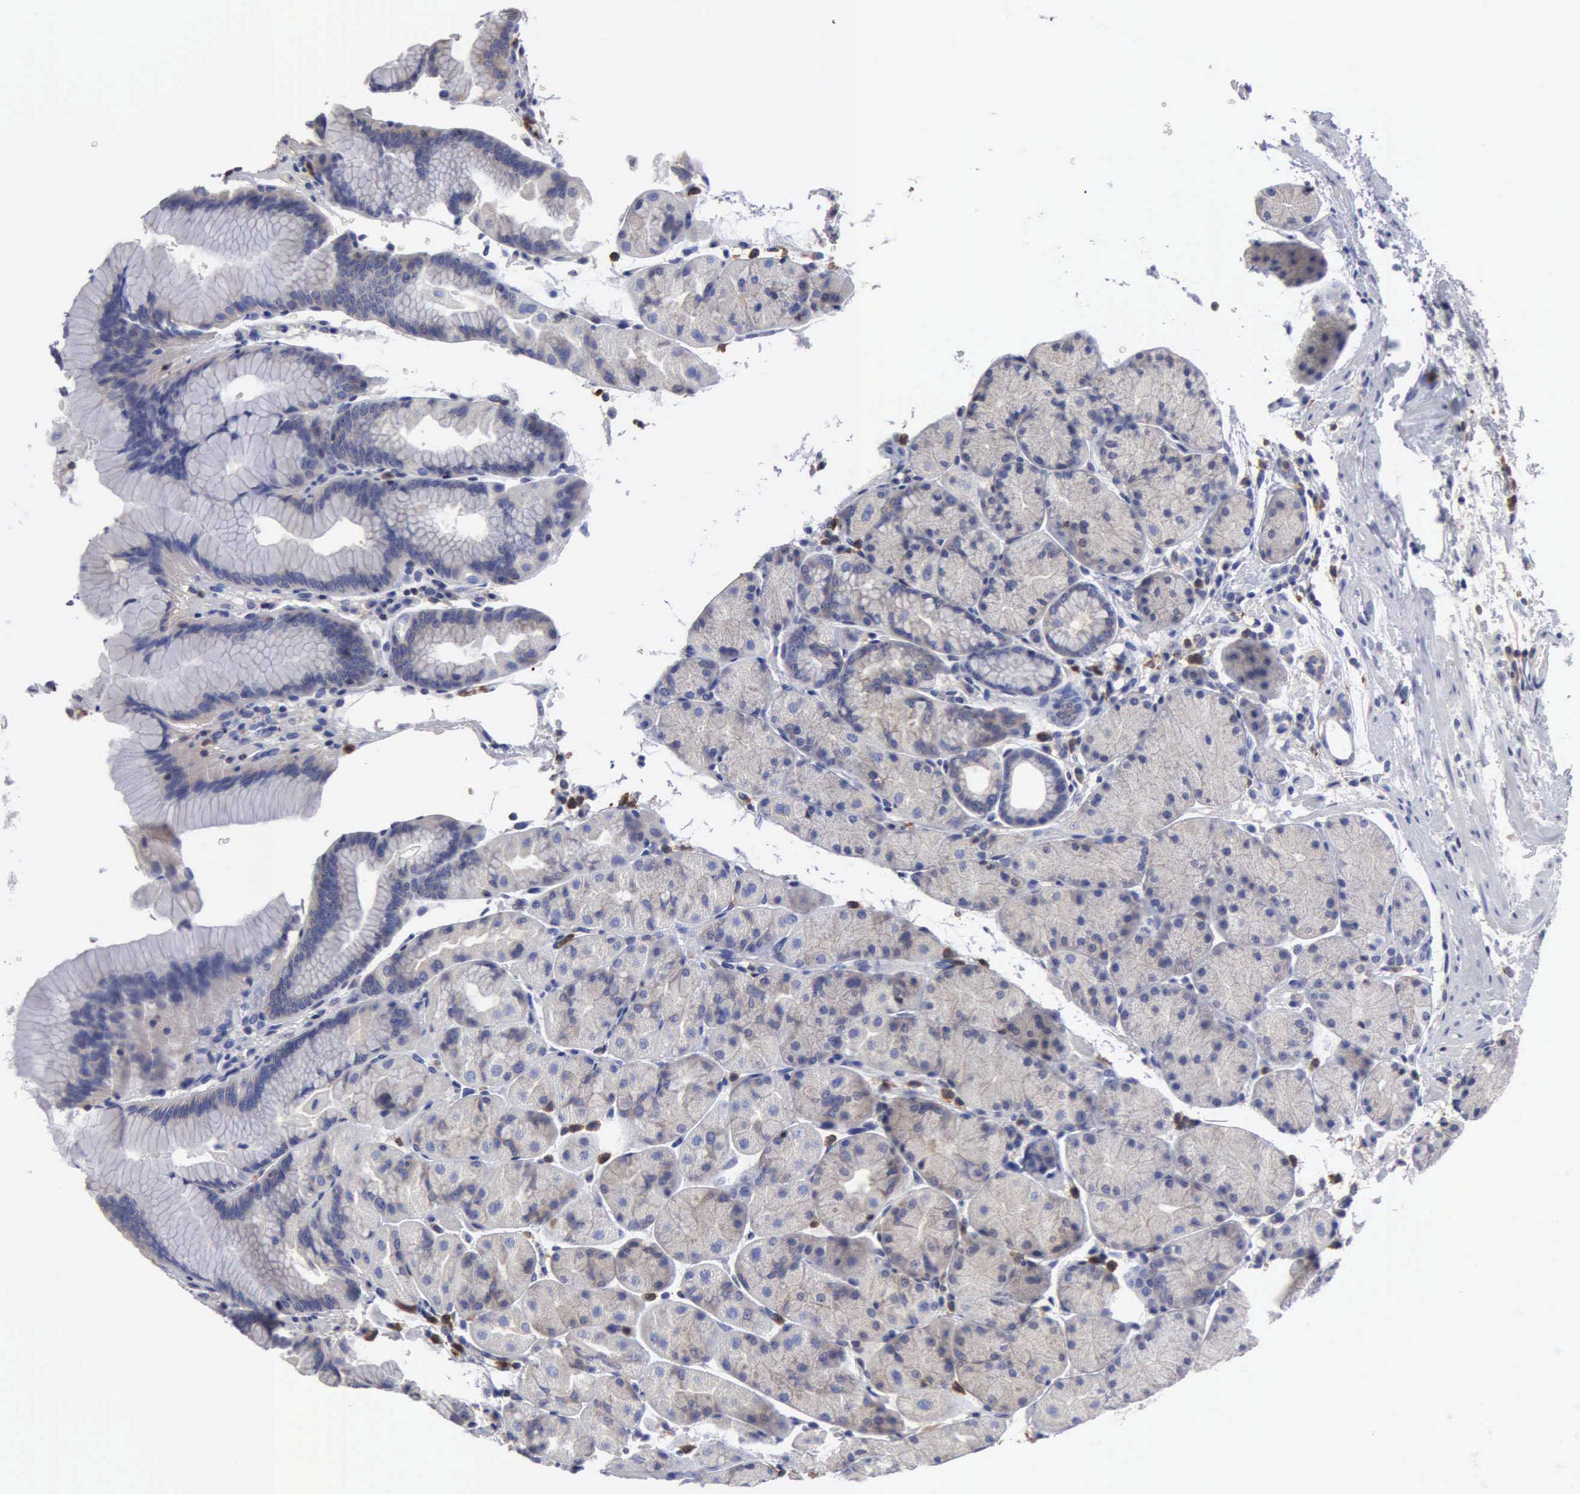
{"staining": {"intensity": "weak", "quantity": "25%-75%", "location": "cytoplasmic/membranous"}, "tissue": "stomach", "cell_type": "Glandular cells", "image_type": "normal", "snomed": [{"axis": "morphology", "description": "Normal tissue, NOS"}, {"axis": "topography", "description": "Stomach, upper"}], "caption": "Weak cytoplasmic/membranous staining is seen in approximately 25%-75% of glandular cells in unremarkable stomach.", "gene": "G6PD", "patient": {"sex": "male", "age": 57}}